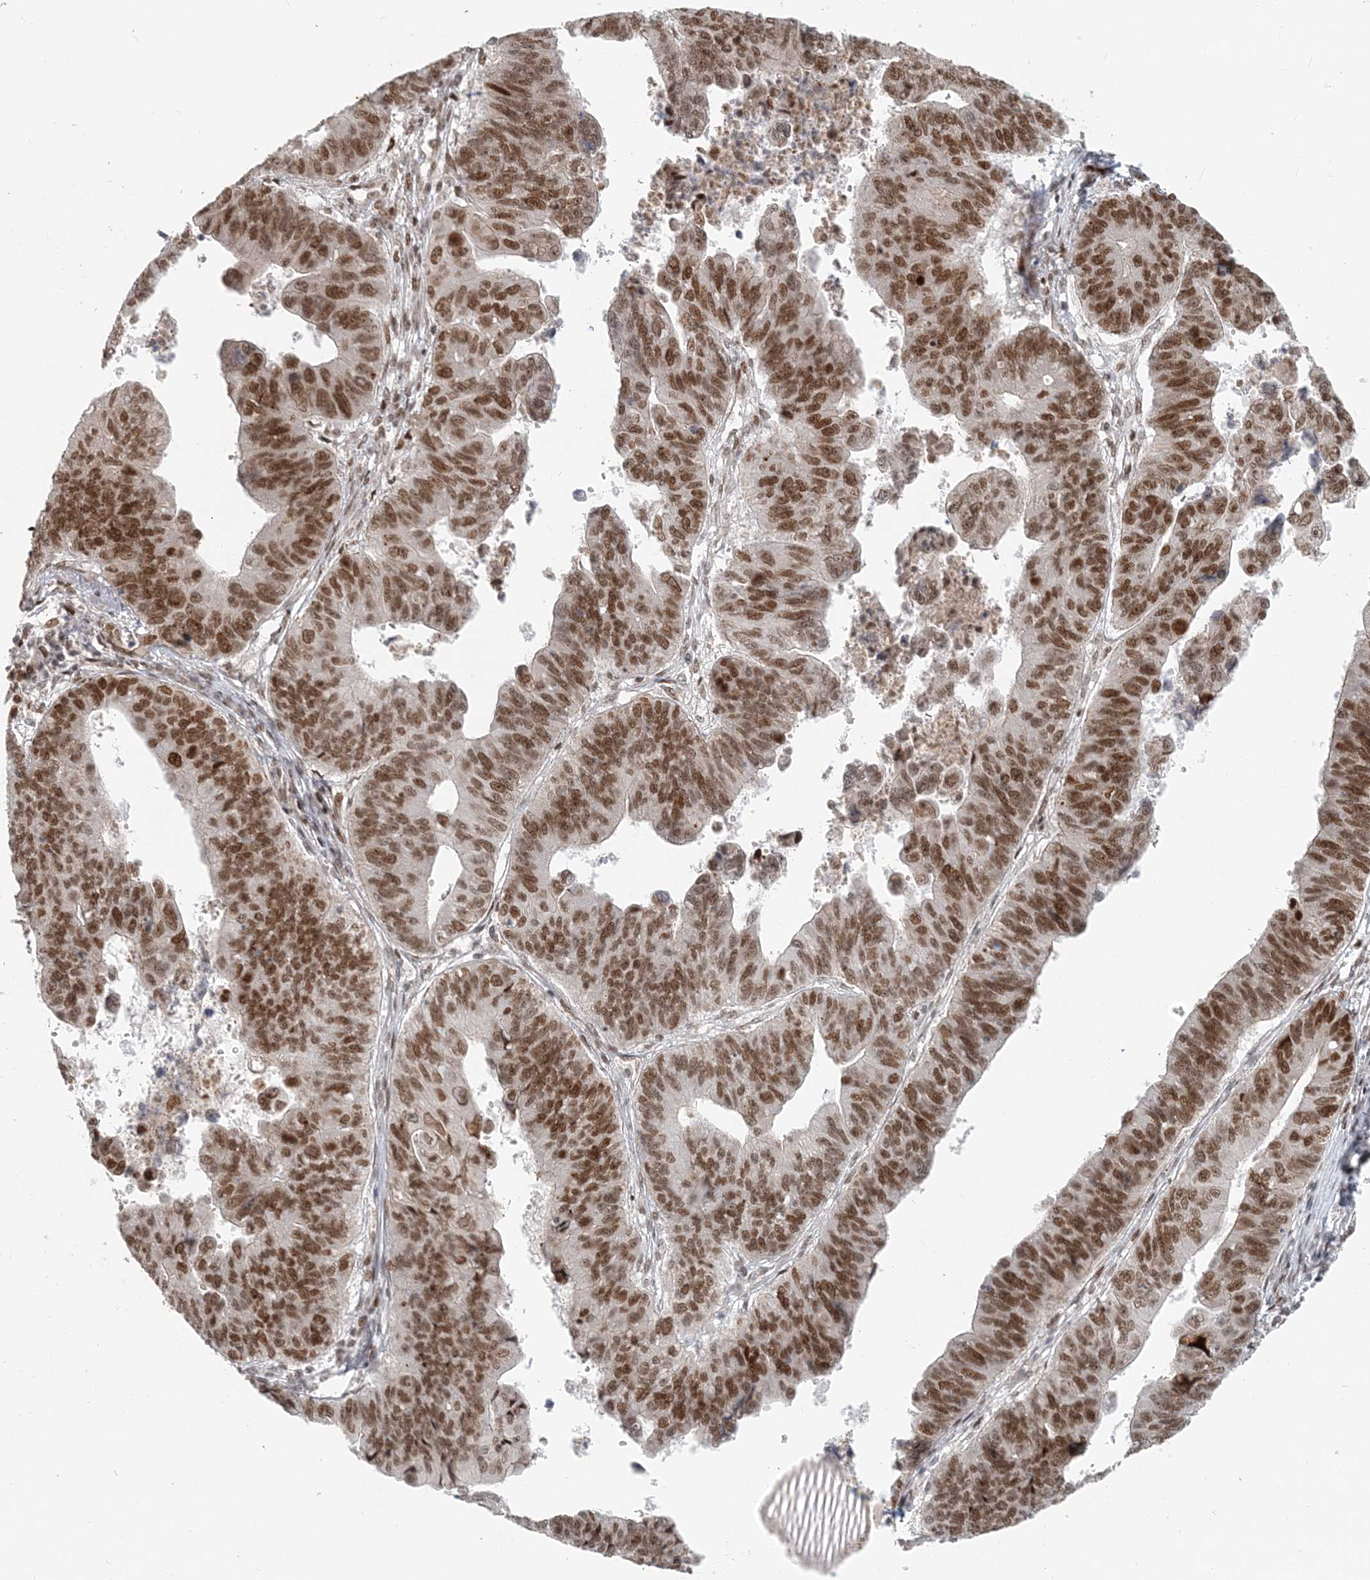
{"staining": {"intensity": "moderate", "quantity": ">75%", "location": "nuclear"}, "tissue": "stomach cancer", "cell_type": "Tumor cells", "image_type": "cancer", "snomed": [{"axis": "morphology", "description": "Adenocarcinoma, NOS"}, {"axis": "topography", "description": "Stomach"}], "caption": "Stomach adenocarcinoma was stained to show a protein in brown. There is medium levels of moderate nuclear positivity in about >75% of tumor cells.", "gene": "BAZ1B", "patient": {"sex": "male", "age": 59}}